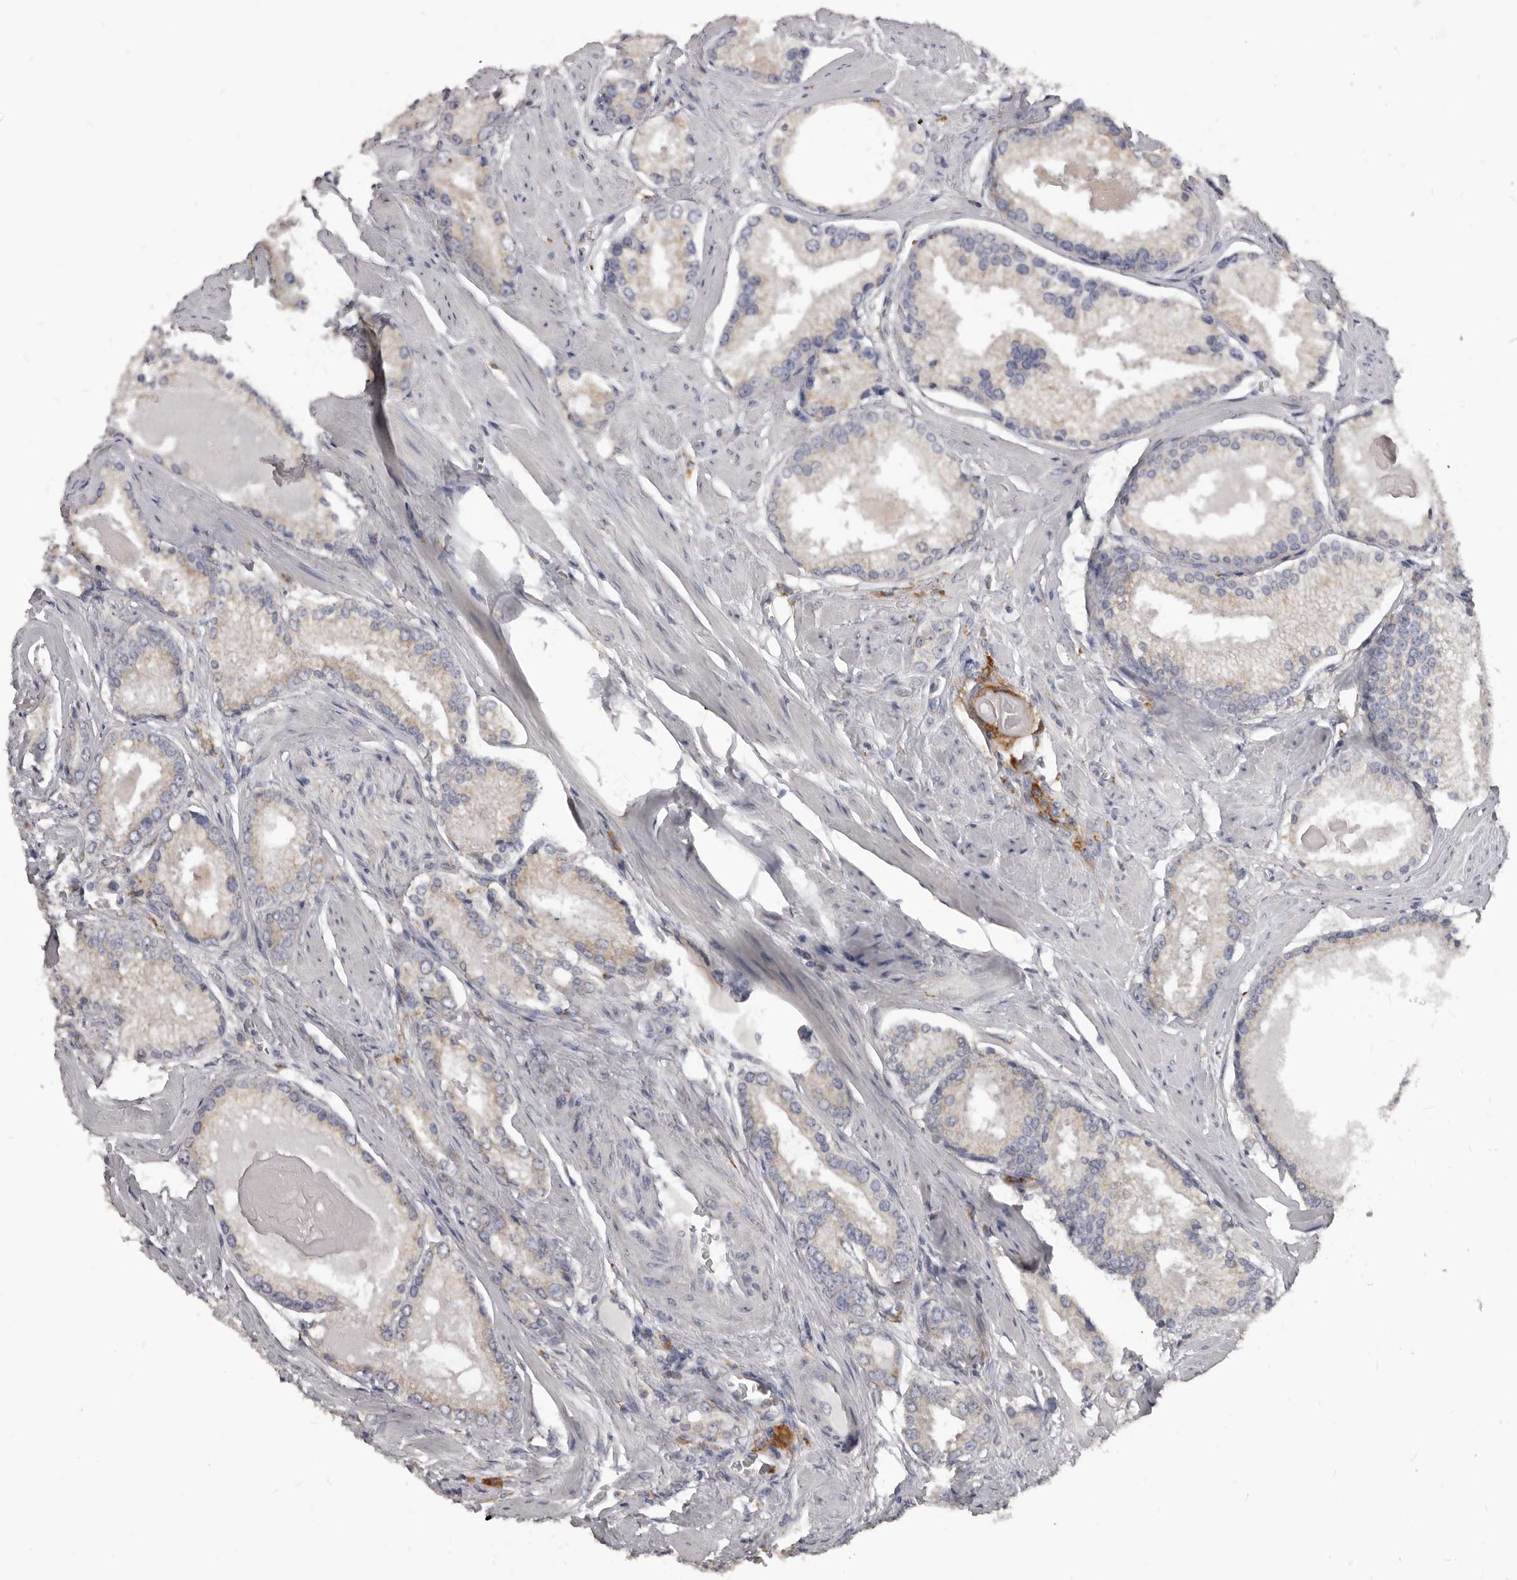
{"staining": {"intensity": "weak", "quantity": "<25%", "location": "cytoplasmic/membranous"}, "tissue": "prostate cancer", "cell_type": "Tumor cells", "image_type": "cancer", "snomed": [{"axis": "morphology", "description": "Adenocarcinoma, Low grade"}, {"axis": "topography", "description": "Prostate"}], "caption": "This is a micrograph of IHC staining of prostate cancer, which shows no positivity in tumor cells.", "gene": "PI4K2A", "patient": {"sex": "male", "age": 54}}